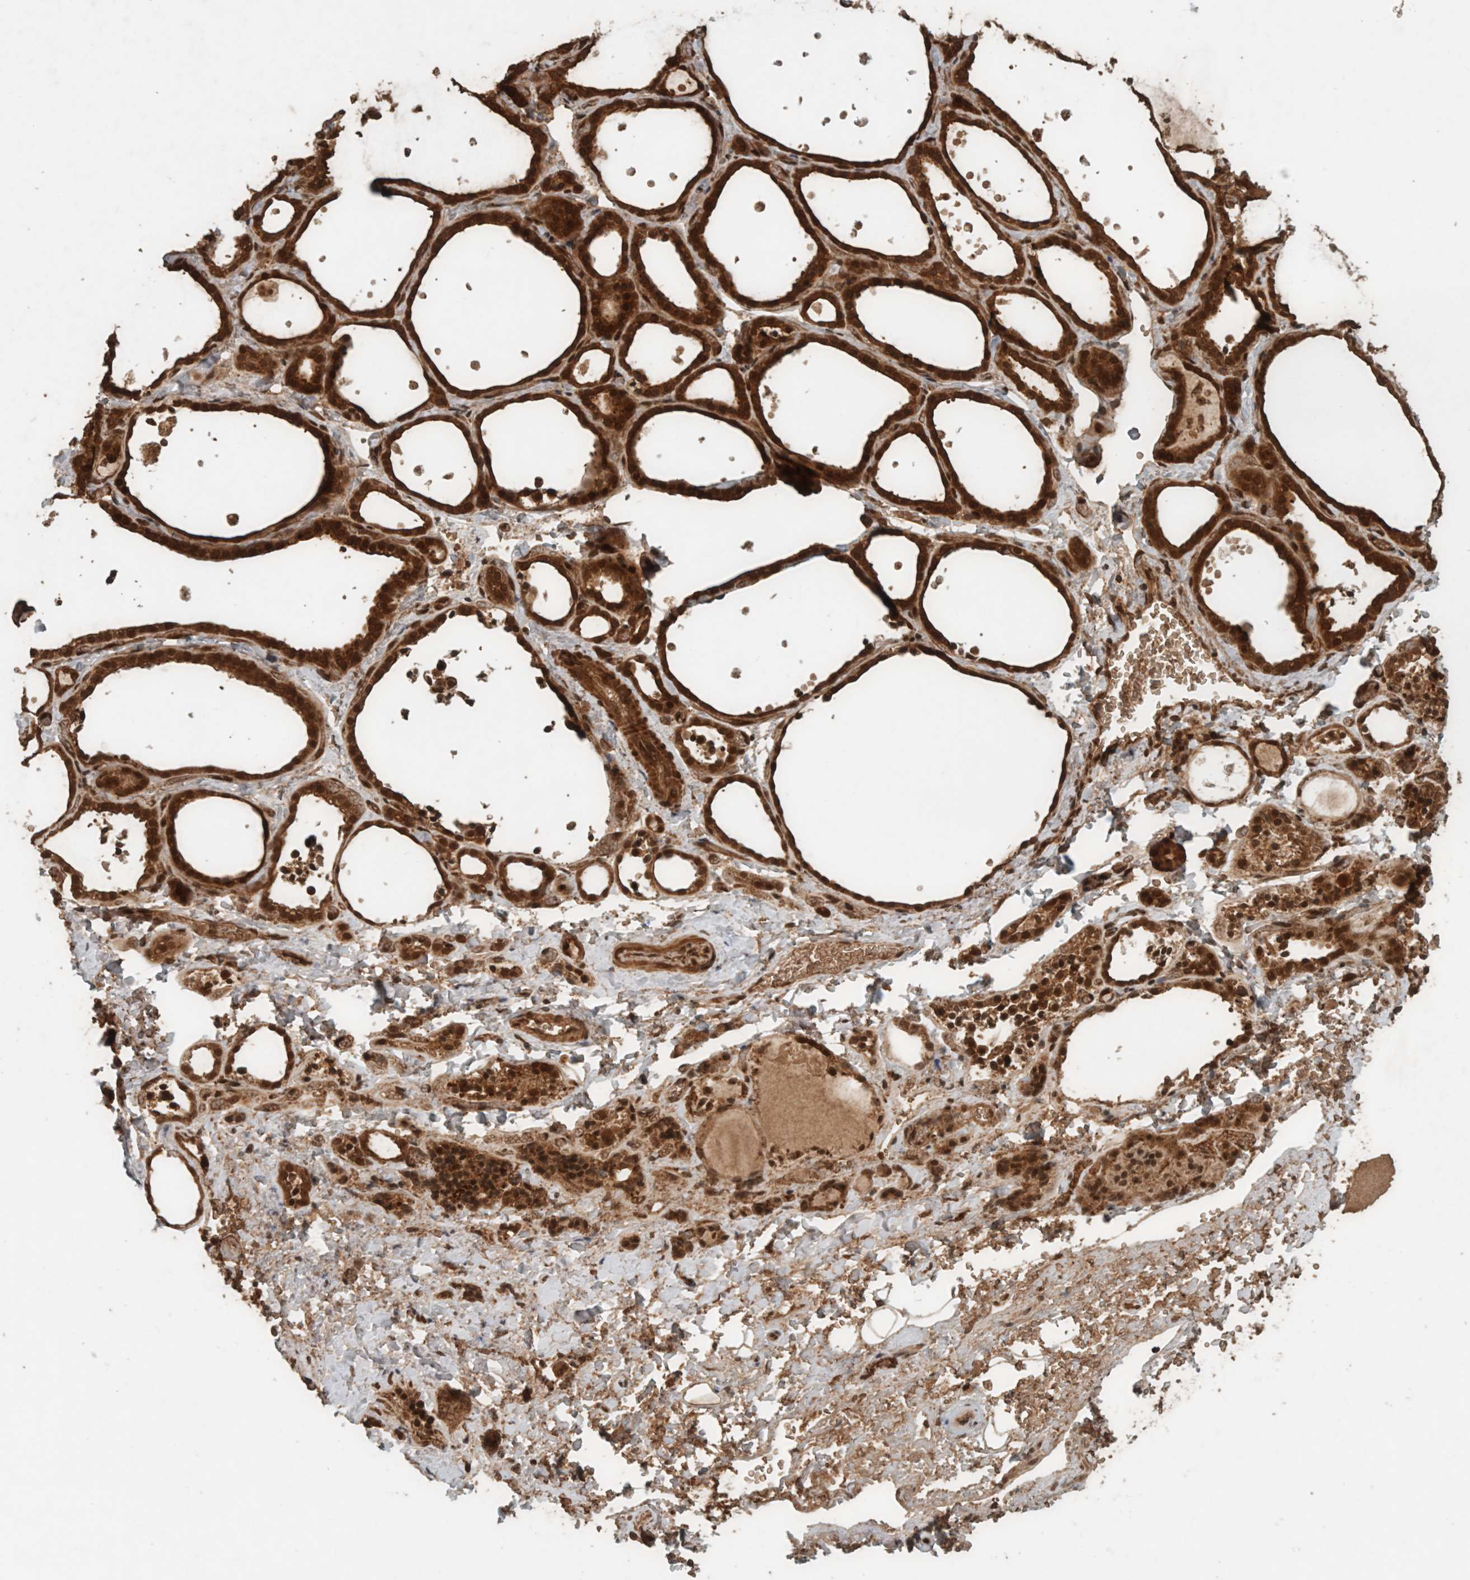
{"staining": {"intensity": "strong", "quantity": ">75%", "location": "cytoplasmic/membranous,nuclear"}, "tissue": "thyroid gland", "cell_type": "Glandular cells", "image_type": "normal", "snomed": [{"axis": "morphology", "description": "Normal tissue, NOS"}, {"axis": "topography", "description": "Thyroid gland"}], "caption": "Protein expression analysis of normal thyroid gland displays strong cytoplasmic/membranous,nuclear staining in approximately >75% of glandular cells. (Stains: DAB in brown, nuclei in blue, Microscopy: brightfield microscopy at high magnification).", "gene": "CNTROB", "patient": {"sex": "female", "age": 44}}